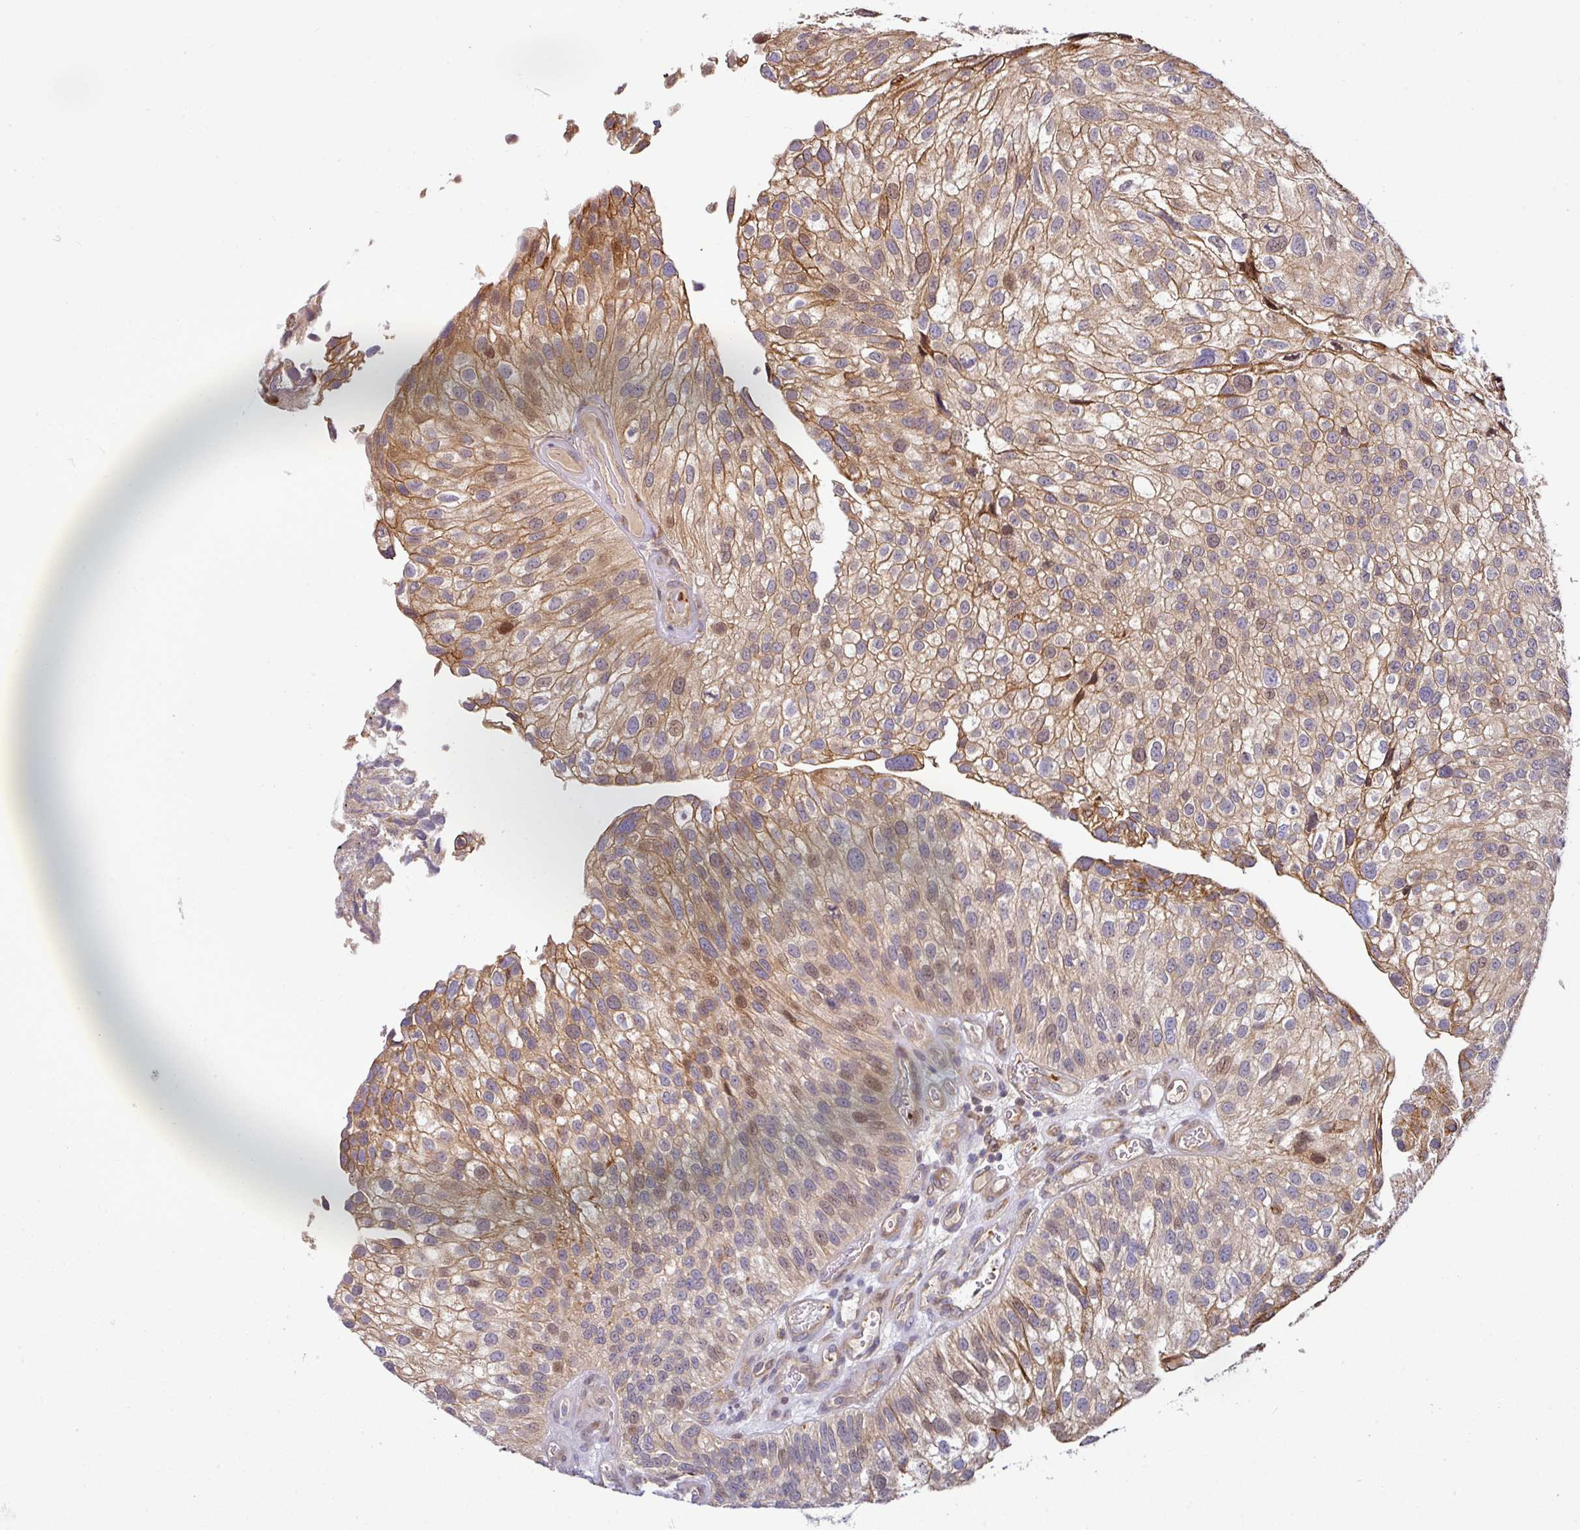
{"staining": {"intensity": "moderate", "quantity": "25%-75%", "location": "cytoplasmic/membranous,nuclear"}, "tissue": "urothelial cancer", "cell_type": "Tumor cells", "image_type": "cancer", "snomed": [{"axis": "morphology", "description": "Urothelial carcinoma, NOS"}, {"axis": "topography", "description": "Urinary bladder"}], "caption": "Immunohistochemical staining of human urothelial cancer reveals medium levels of moderate cytoplasmic/membranous and nuclear protein staining in approximately 25%-75% of tumor cells. Immunohistochemistry (ihc) stains the protein in brown and the nuclei are stained blue.", "gene": "CASP2", "patient": {"sex": "male", "age": 87}}